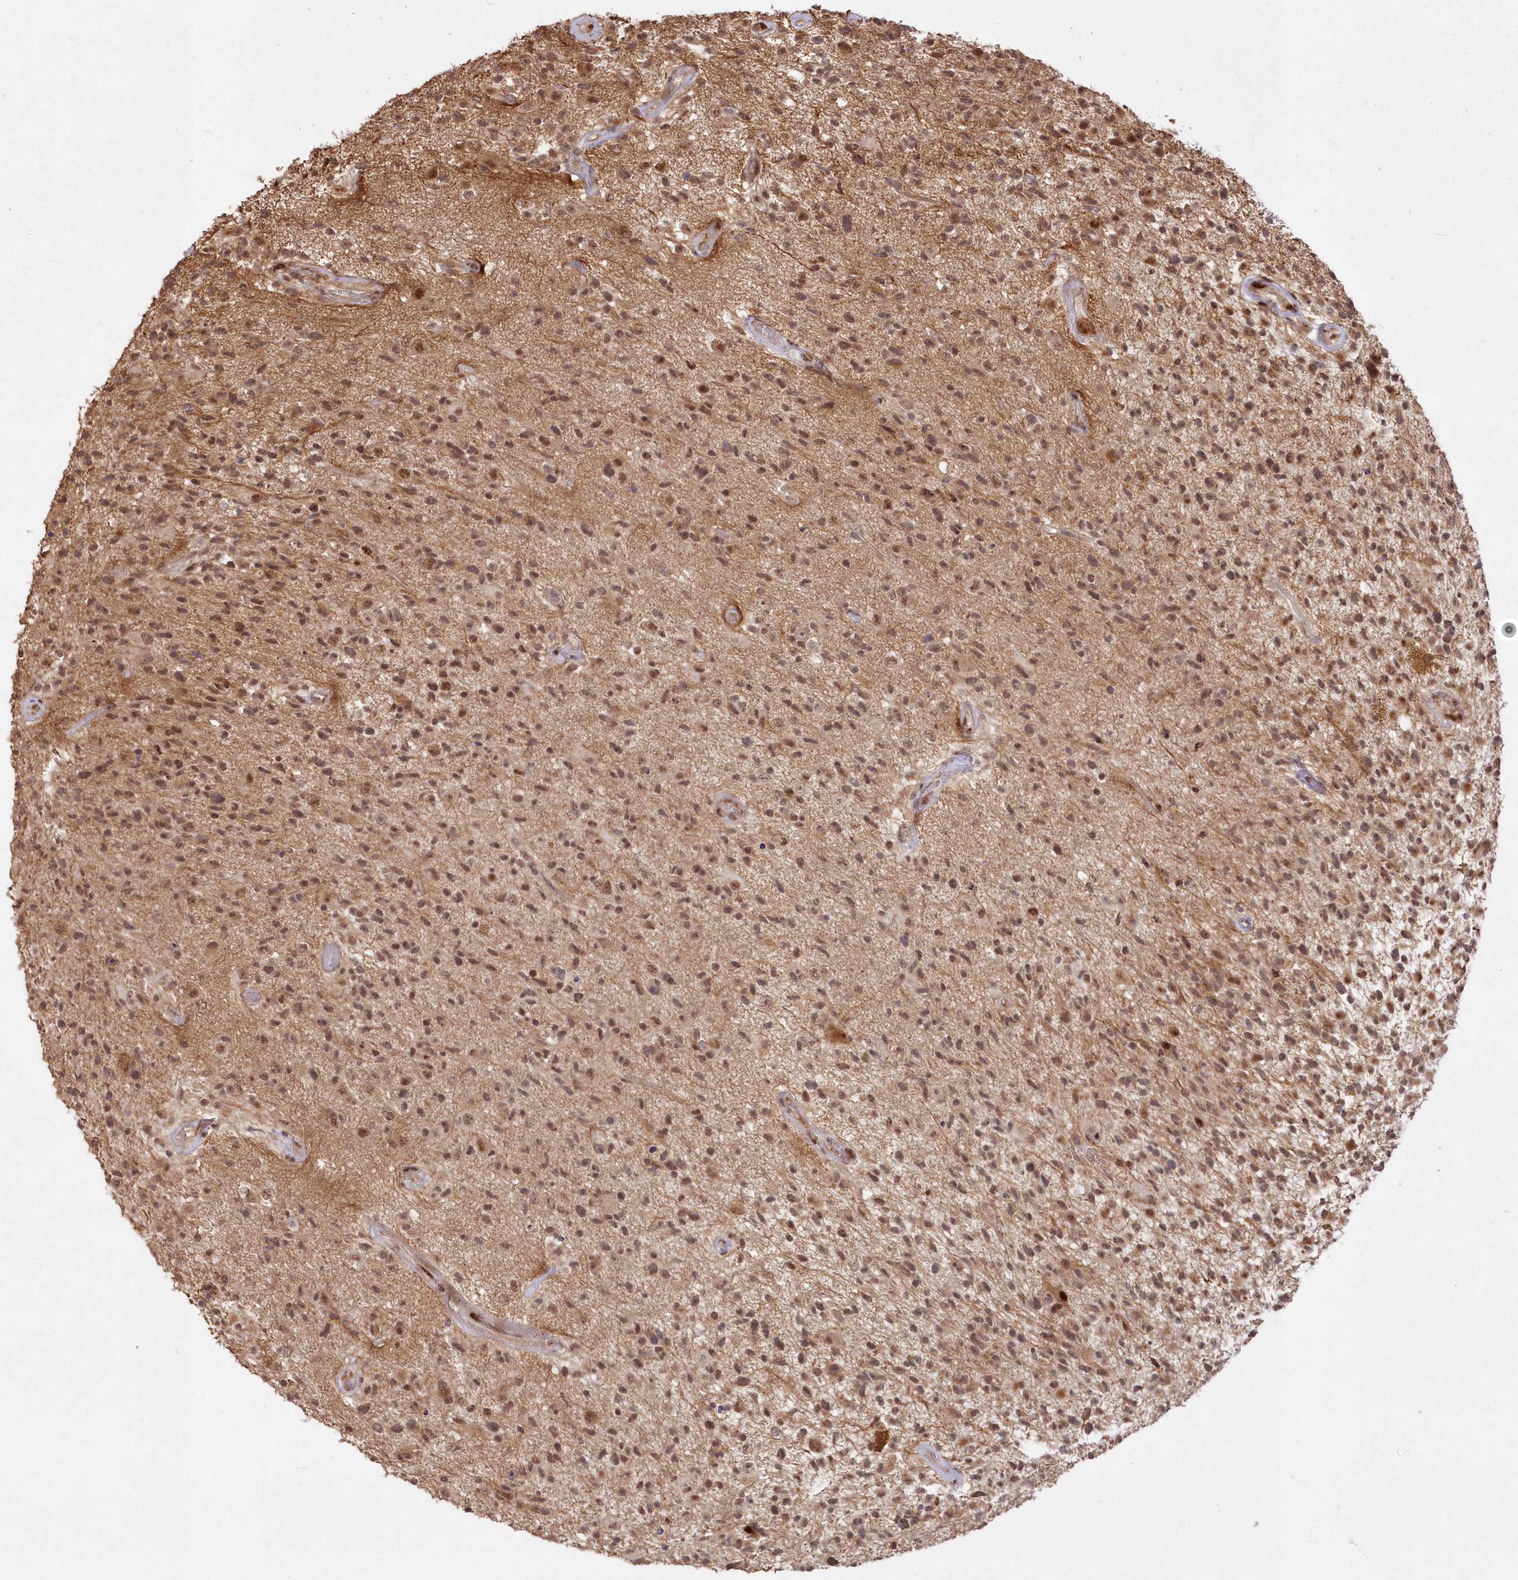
{"staining": {"intensity": "weak", "quantity": ">75%", "location": "nuclear"}, "tissue": "glioma", "cell_type": "Tumor cells", "image_type": "cancer", "snomed": [{"axis": "morphology", "description": "Glioma, malignant, High grade"}, {"axis": "morphology", "description": "Glioblastoma, NOS"}, {"axis": "topography", "description": "Brain"}], "caption": "IHC (DAB (3,3'-diaminobenzidine)) staining of glioma exhibits weak nuclear protein positivity in about >75% of tumor cells.", "gene": "WBP1L", "patient": {"sex": "male", "age": 60}}